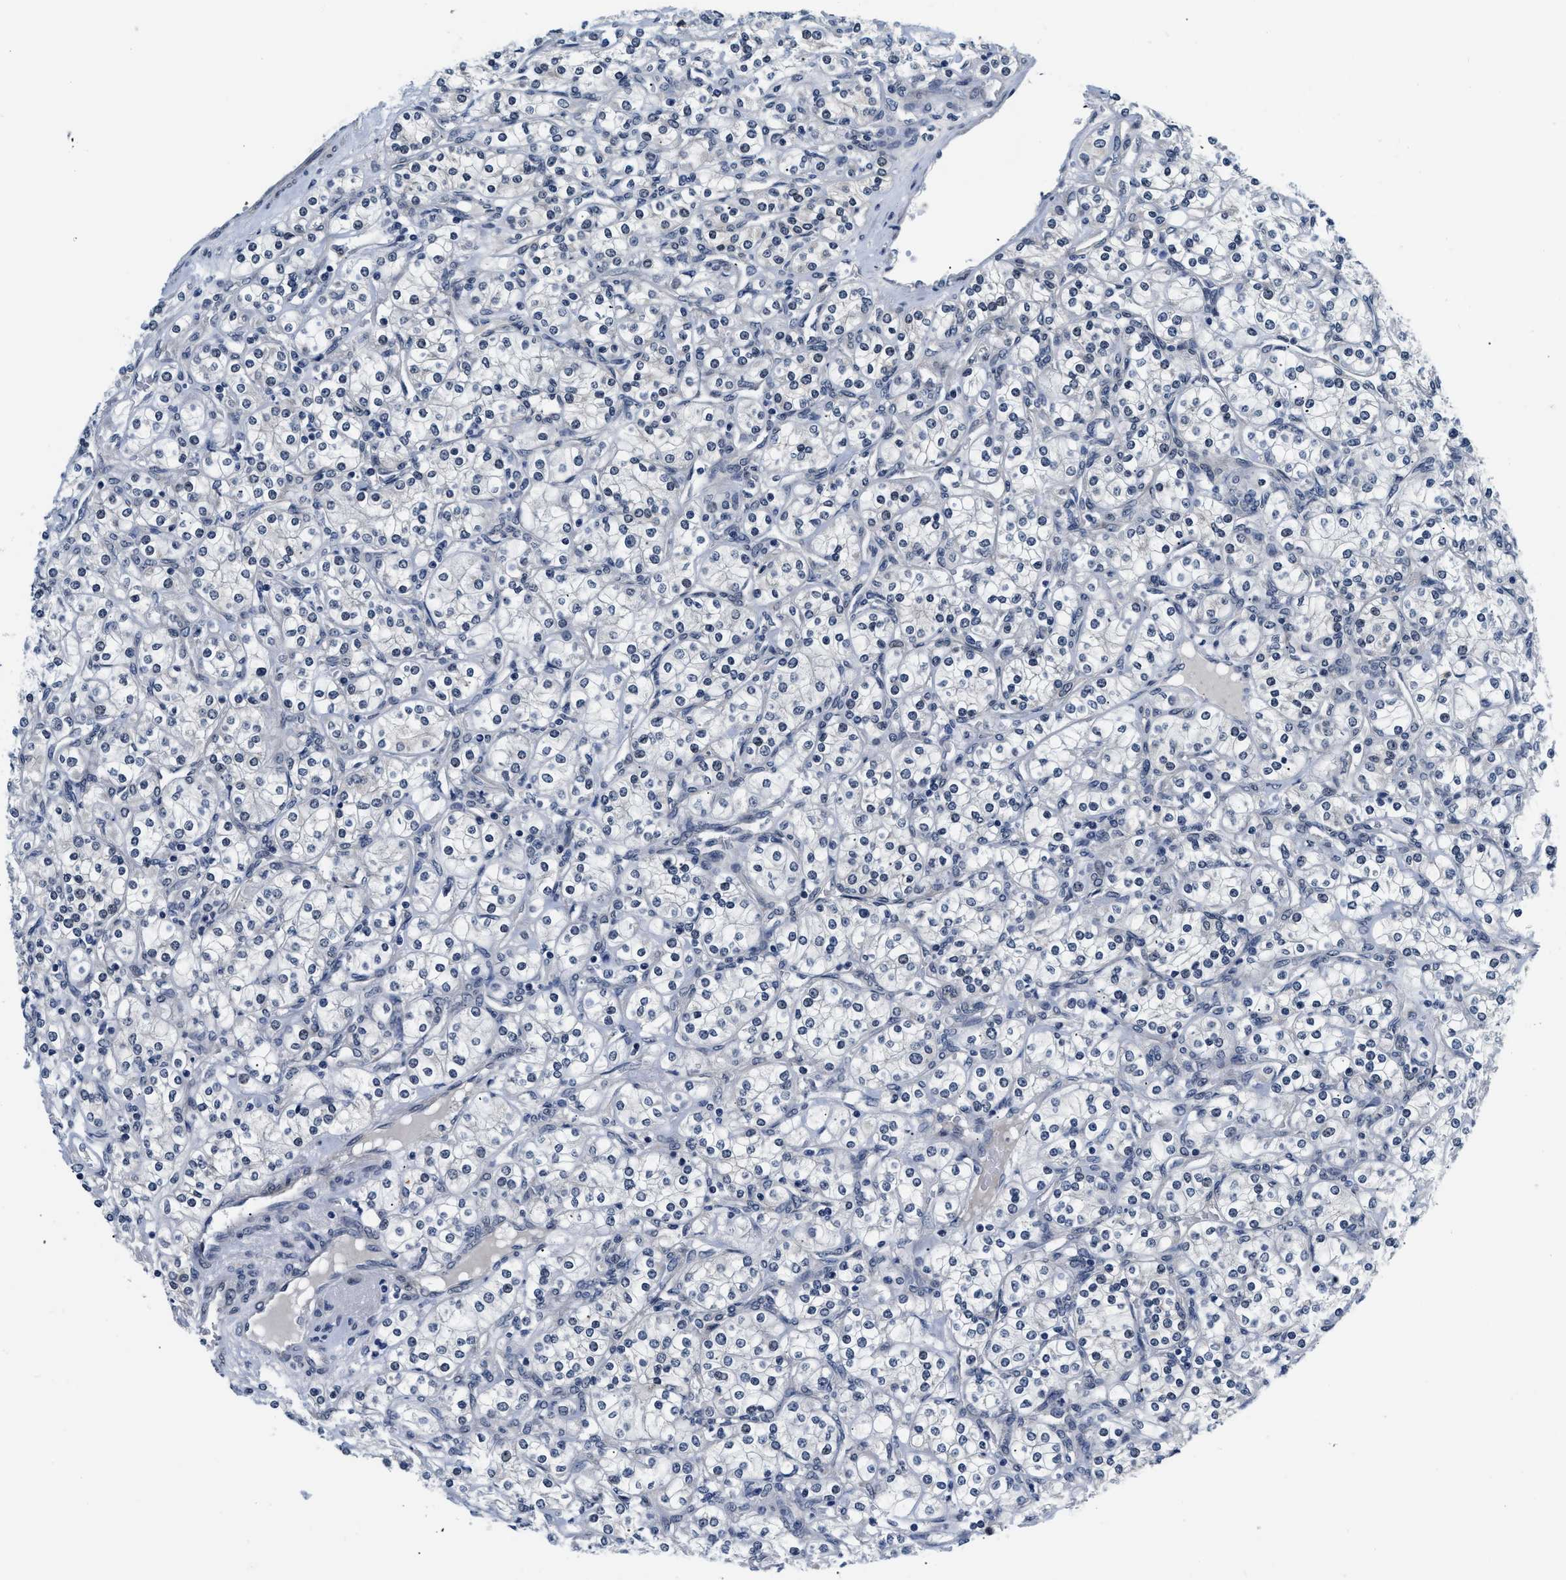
{"staining": {"intensity": "negative", "quantity": "none", "location": "none"}, "tissue": "renal cancer", "cell_type": "Tumor cells", "image_type": "cancer", "snomed": [{"axis": "morphology", "description": "Adenocarcinoma, NOS"}, {"axis": "topography", "description": "Kidney"}], "caption": "Micrograph shows no significant protein expression in tumor cells of renal adenocarcinoma.", "gene": "SMAD4", "patient": {"sex": "male", "age": 77}}